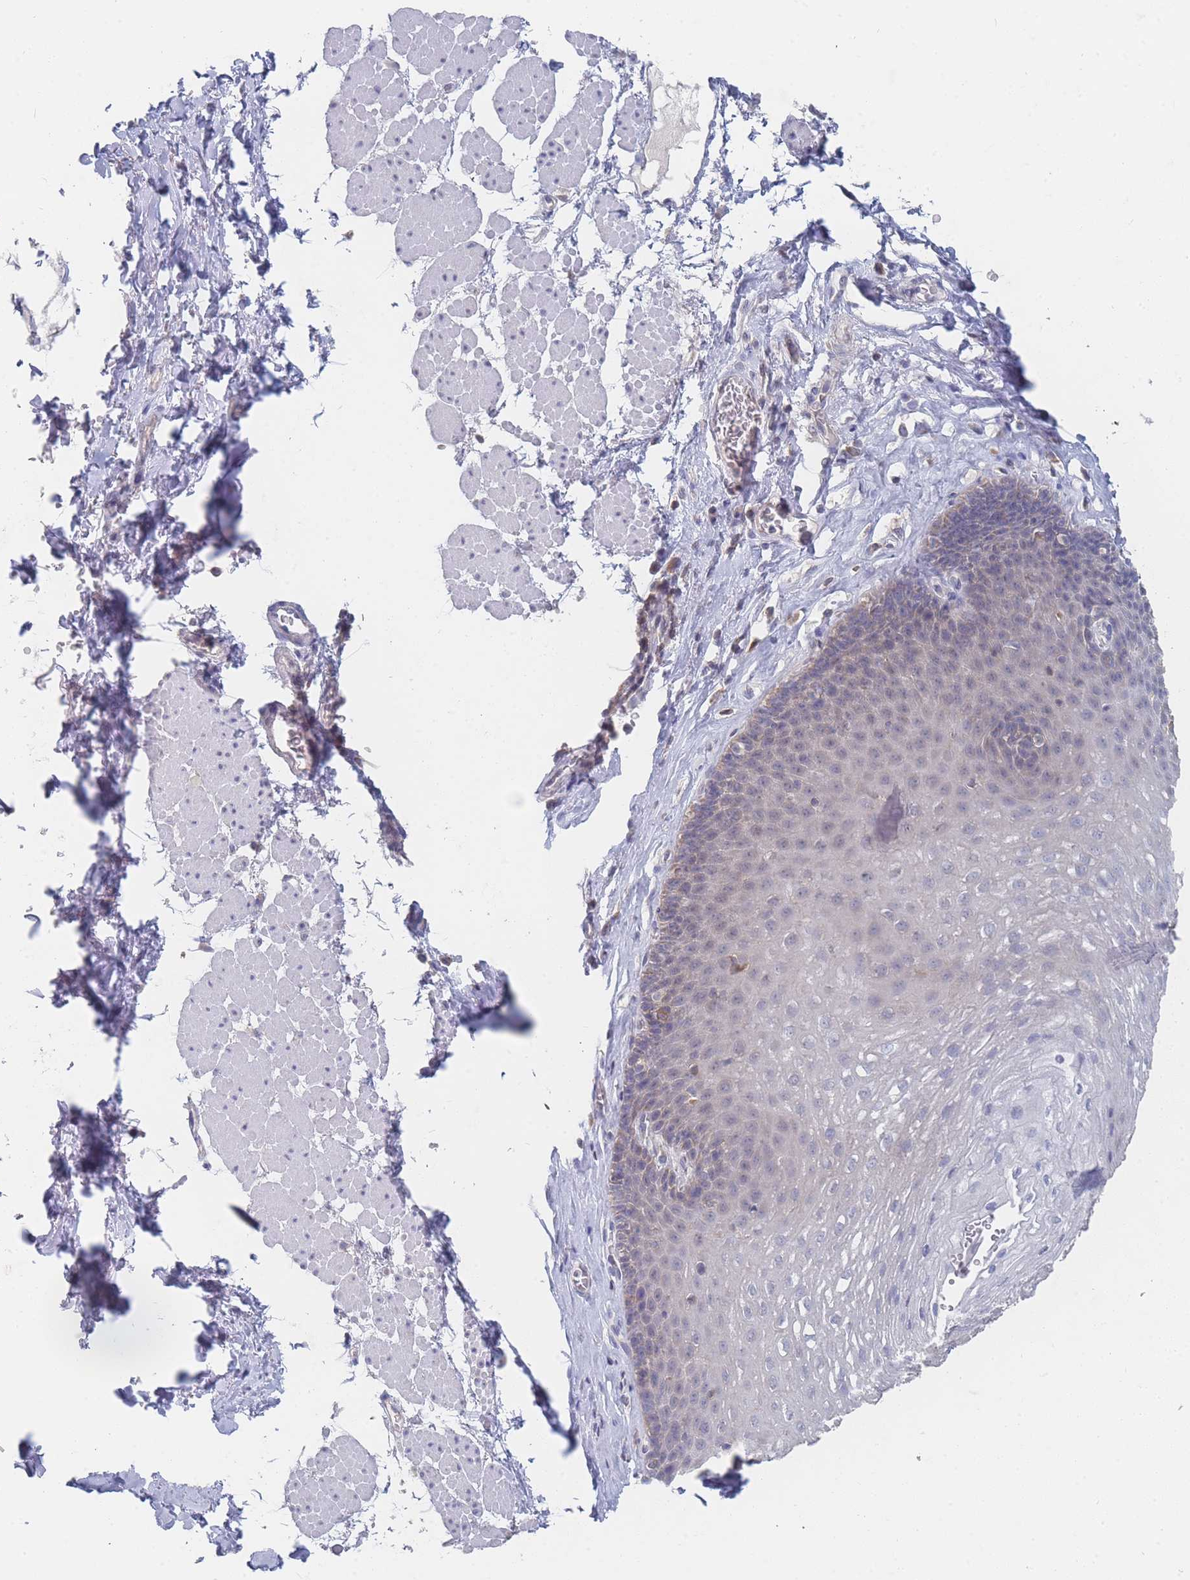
{"staining": {"intensity": "moderate", "quantity": "<25%", "location": "cytoplasmic/membranous"}, "tissue": "esophagus", "cell_type": "Squamous epithelial cells", "image_type": "normal", "snomed": [{"axis": "morphology", "description": "Normal tissue, NOS"}, {"axis": "topography", "description": "Esophagus"}], "caption": "IHC histopathology image of normal esophagus stained for a protein (brown), which displays low levels of moderate cytoplasmic/membranous expression in about <25% of squamous epithelial cells.", "gene": "PPP6C", "patient": {"sex": "female", "age": 66}}